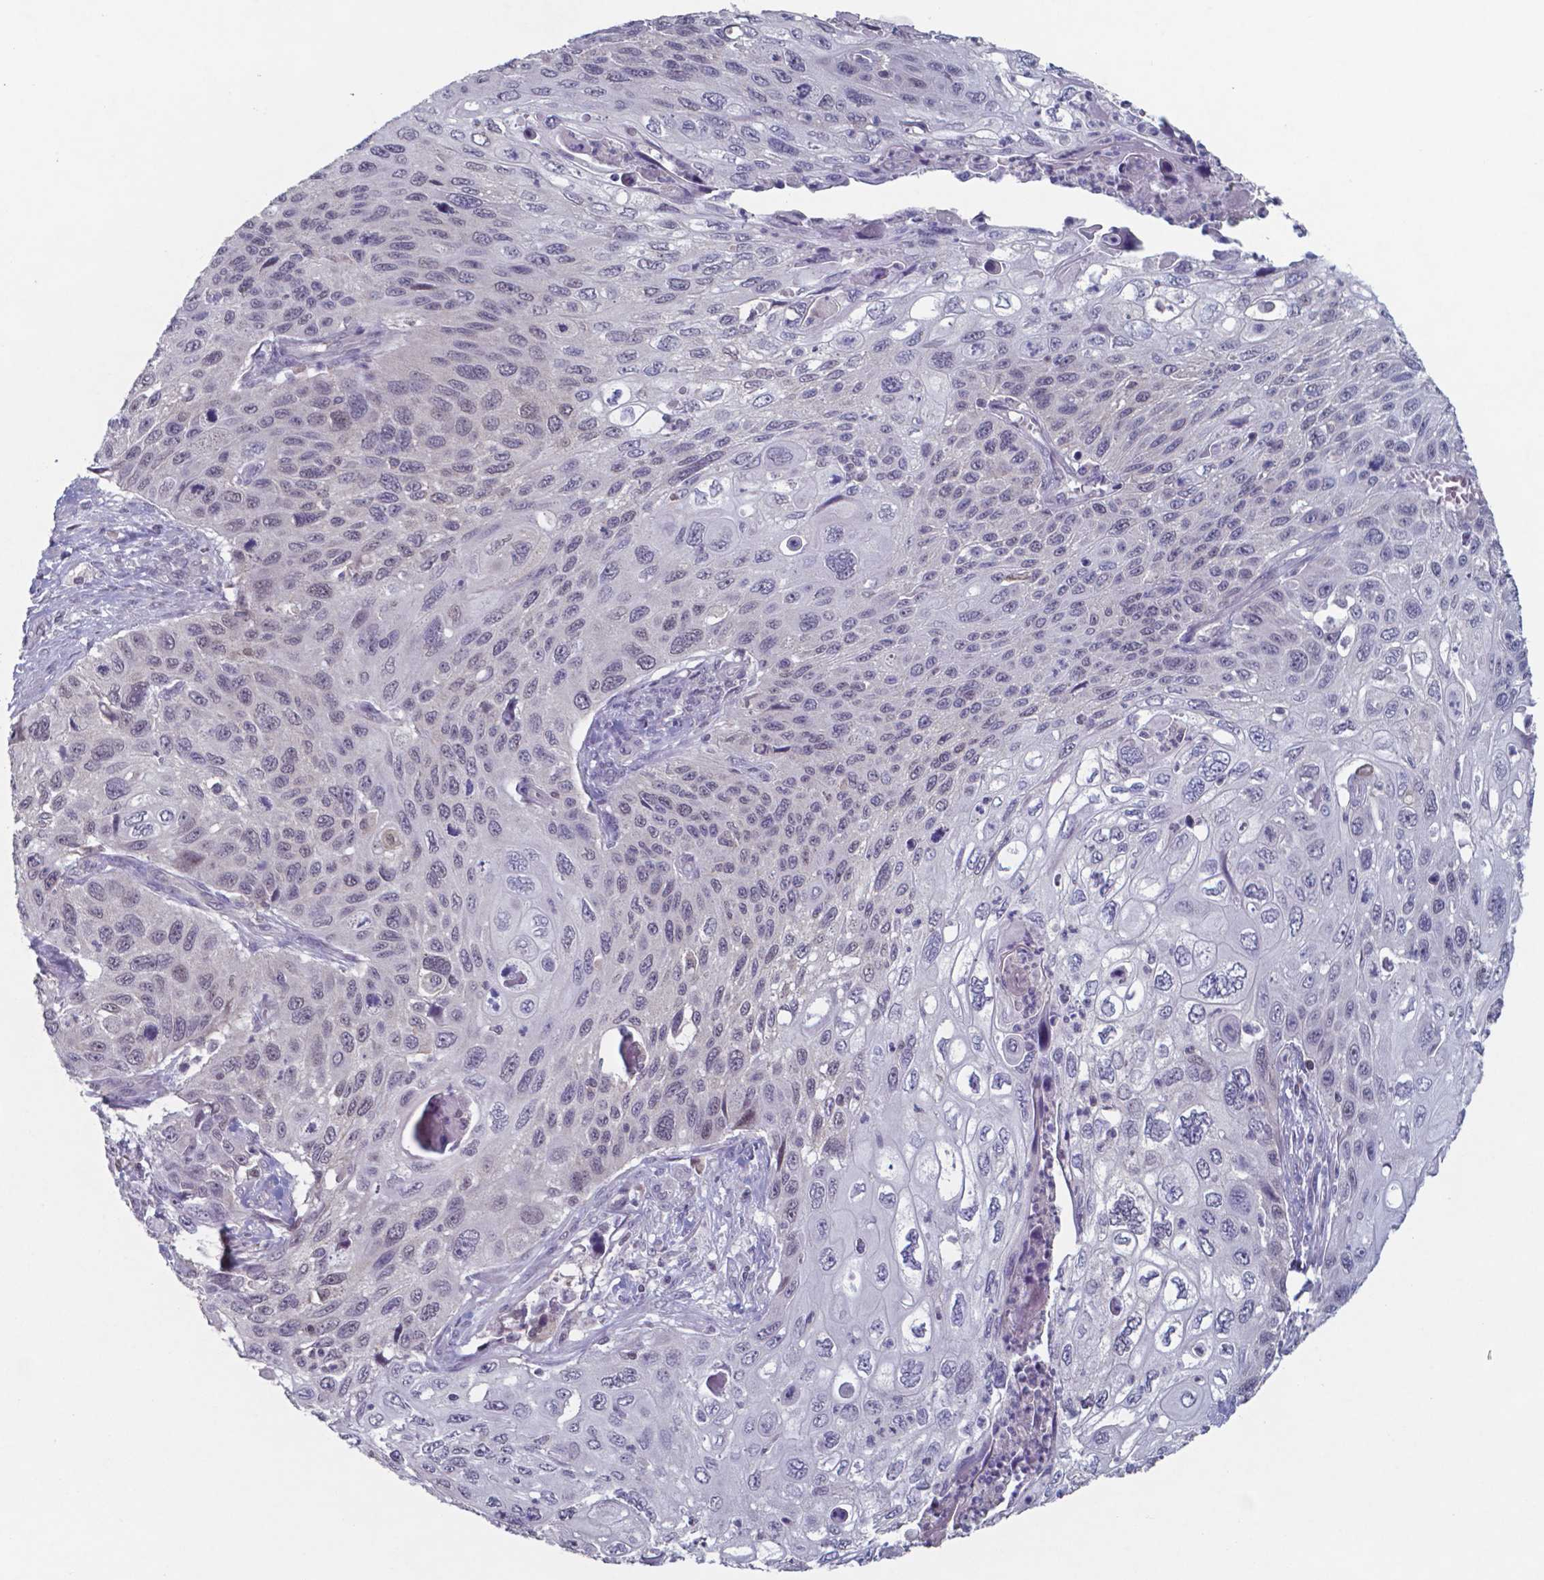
{"staining": {"intensity": "negative", "quantity": "none", "location": "none"}, "tissue": "cervical cancer", "cell_type": "Tumor cells", "image_type": "cancer", "snomed": [{"axis": "morphology", "description": "Squamous cell carcinoma, NOS"}, {"axis": "topography", "description": "Cervix"}], "caption": "Tumor cells show no significant staining in cervical cancer.", "gene": "TDP2", "patient": {"sex": "female", "age": 70}}